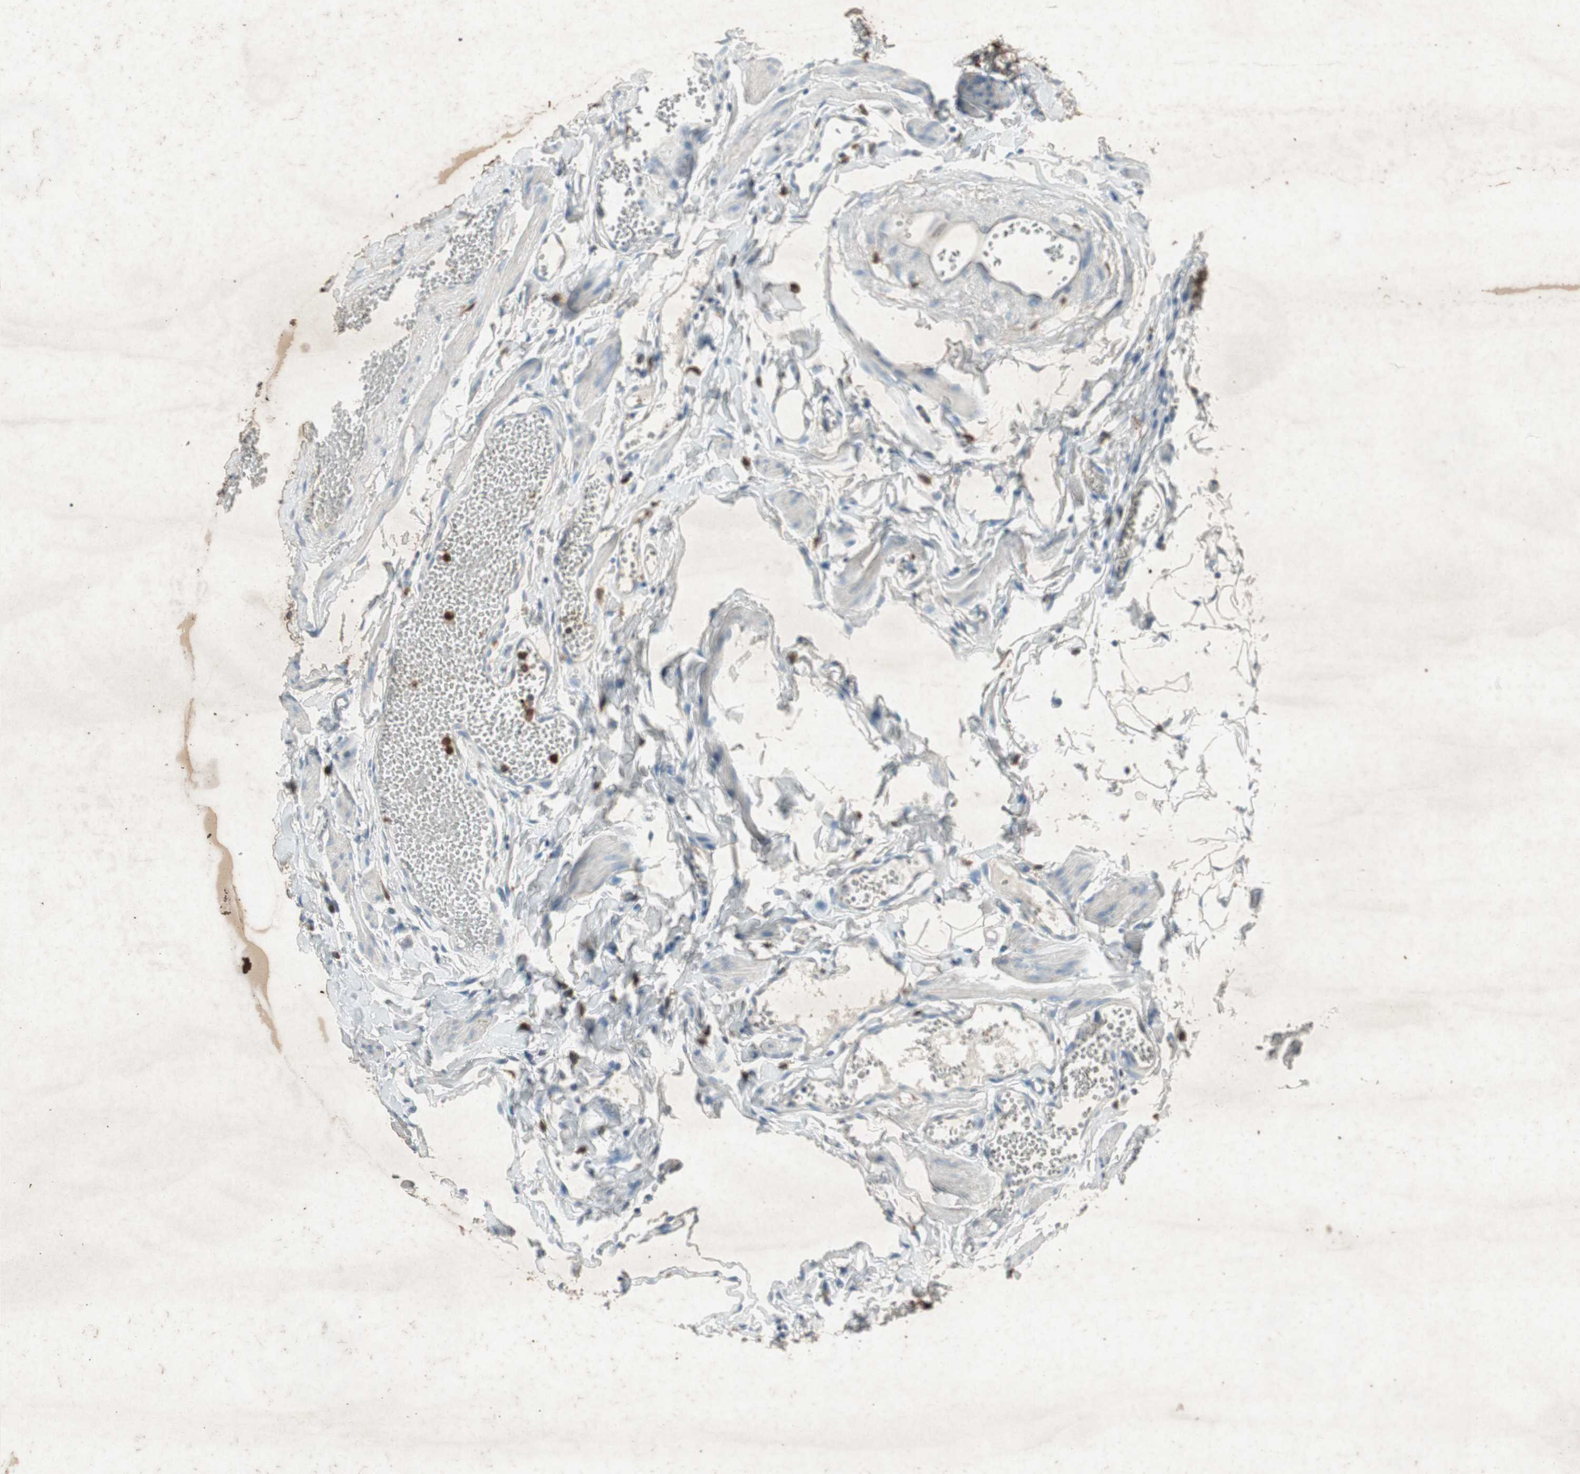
{"staining": {"intensity": "weak", "quantity": "<25%", "location": "cytoplasmic/membranous,nuclear"}, "tissue": "fallopian tube", "cell_type": "Glandular cells", "image_type": "normal", "snomed": [{"axis": "morphology", "description": "Normal tissue, NOS"}, {"axis": "topography", "description": "Fallopian tube"}, {"axis": "topography", "description": "Placenta"}], "caption": "DAB immunohistochemical staining of normal fallopian tube exhibits no significant staining in glandular cells. (IHC, brightfield microscopy, high magnification).", "gene": "TYROBP", "patient": {"sex": "female", "age": 34}}